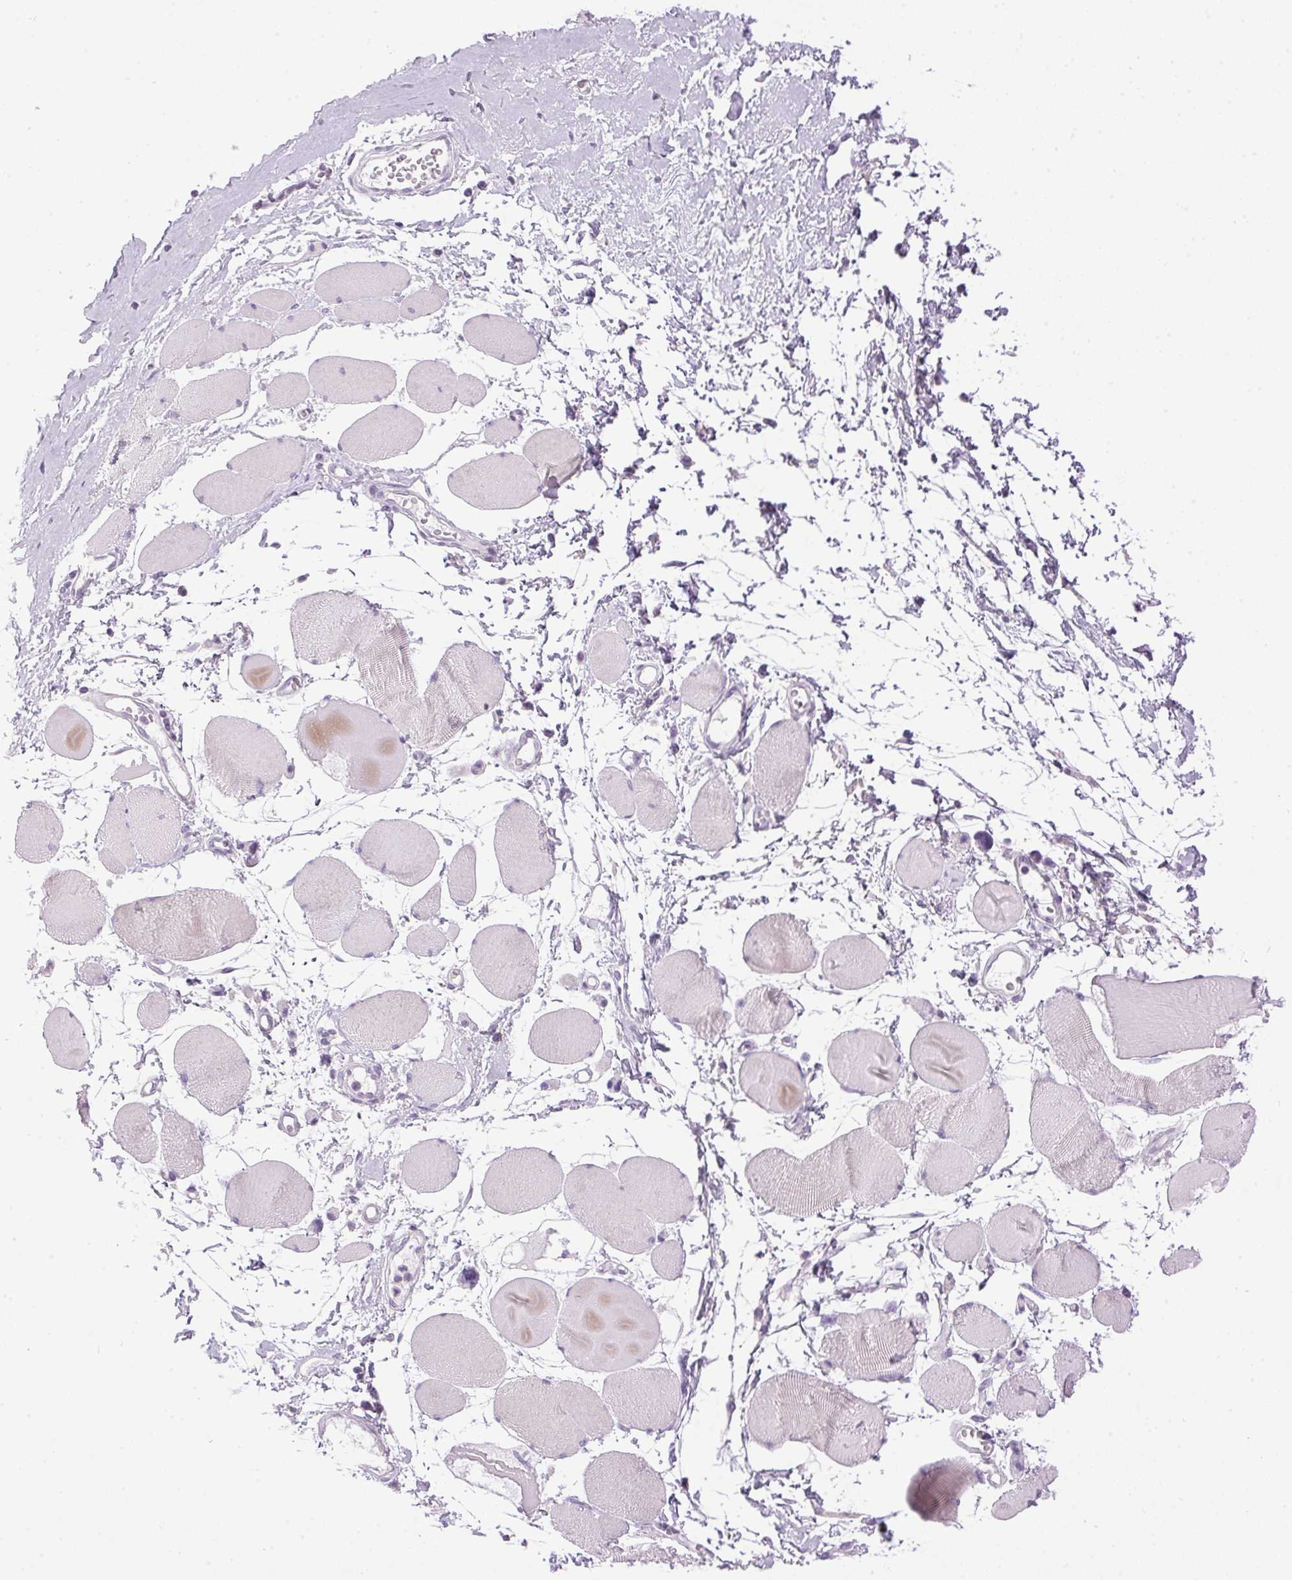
{"staining": {"intensity": "weak", "quantity": "<25%", "location": "cytoplasmic/membranous"}, "tissue": "skeletal muscle", "cell_type": "Myocytes", "image_type": "normal", "snomed": [{"axis": "morphology", "description": "Normal tissue, NOS"}, {"axis": "topography", "description": "Skeletal muscle"}], "caption": "Human skeletal muscle stained for a protein using immunohistochemistry (IHC) shows no staining in myocytes.", "gene": "SP7", "patient": {"sex": "female", "age": 75}}